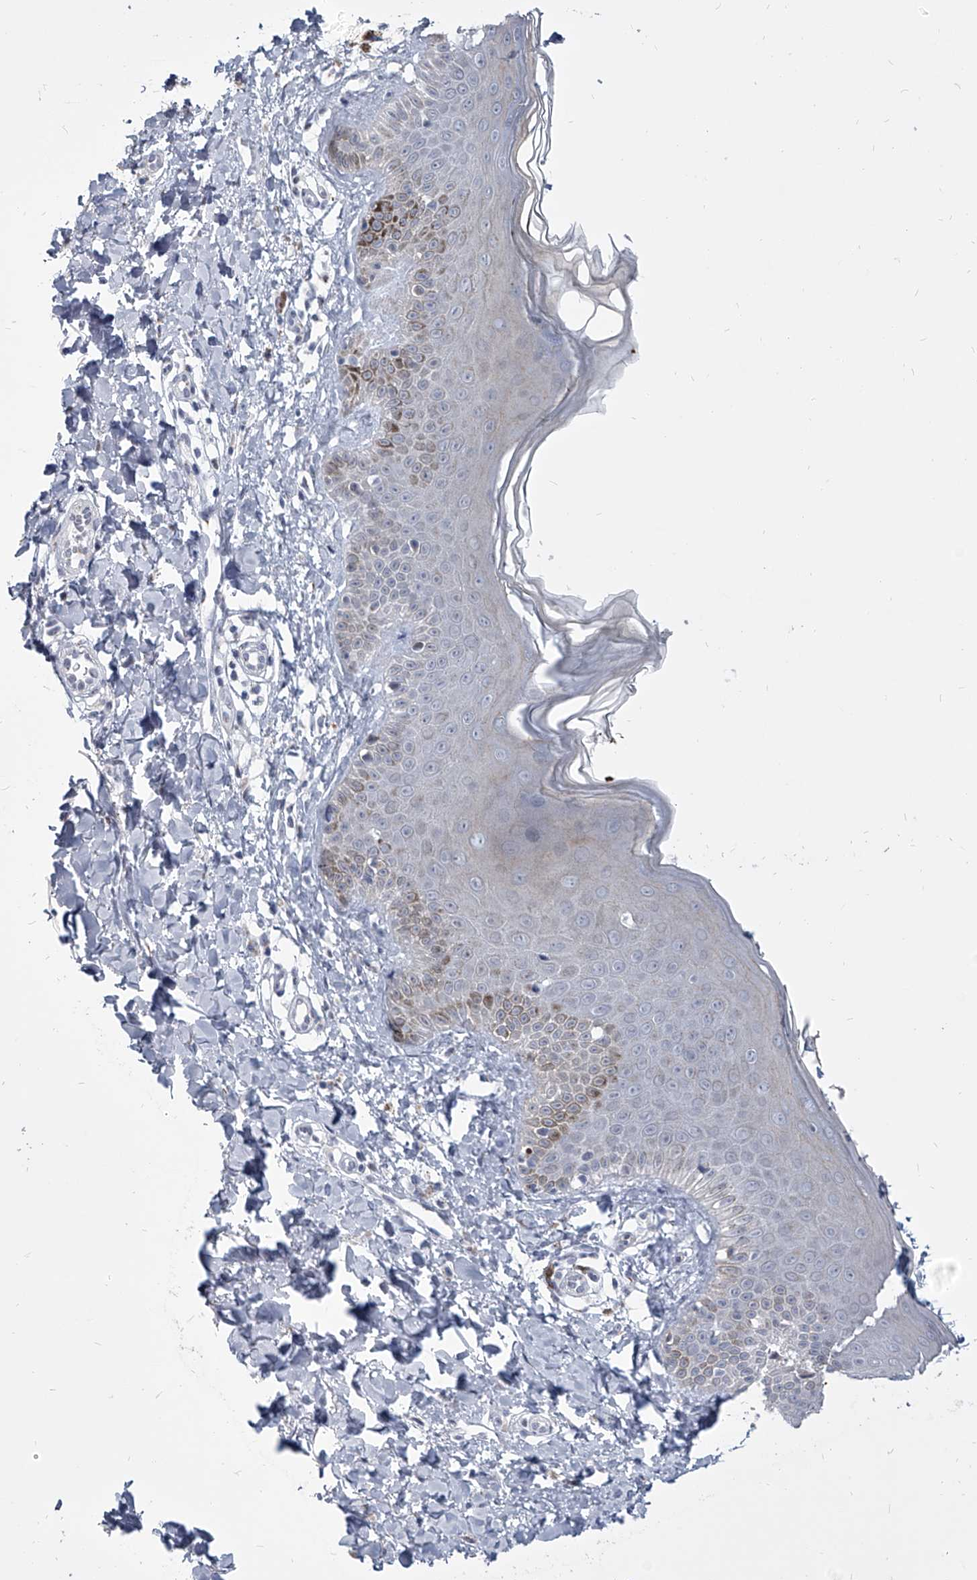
{"staining": {"intensity": "negative", "quantity": "none", "location": "none"}, "tissue": "skin", "cell_type": "Fibroblasts", "image_type": "normal", "snomed": [{"axis": "morphology", "description": "Normal tissue, NOS"}, {"axis": "topography", "description": "Skin"}], "caption": "Image shows no significant protein positivity in fibroblasts of unremarkable skin.", "gene": "EVA1C", "patient": {"sex": "male", "age": 52}}